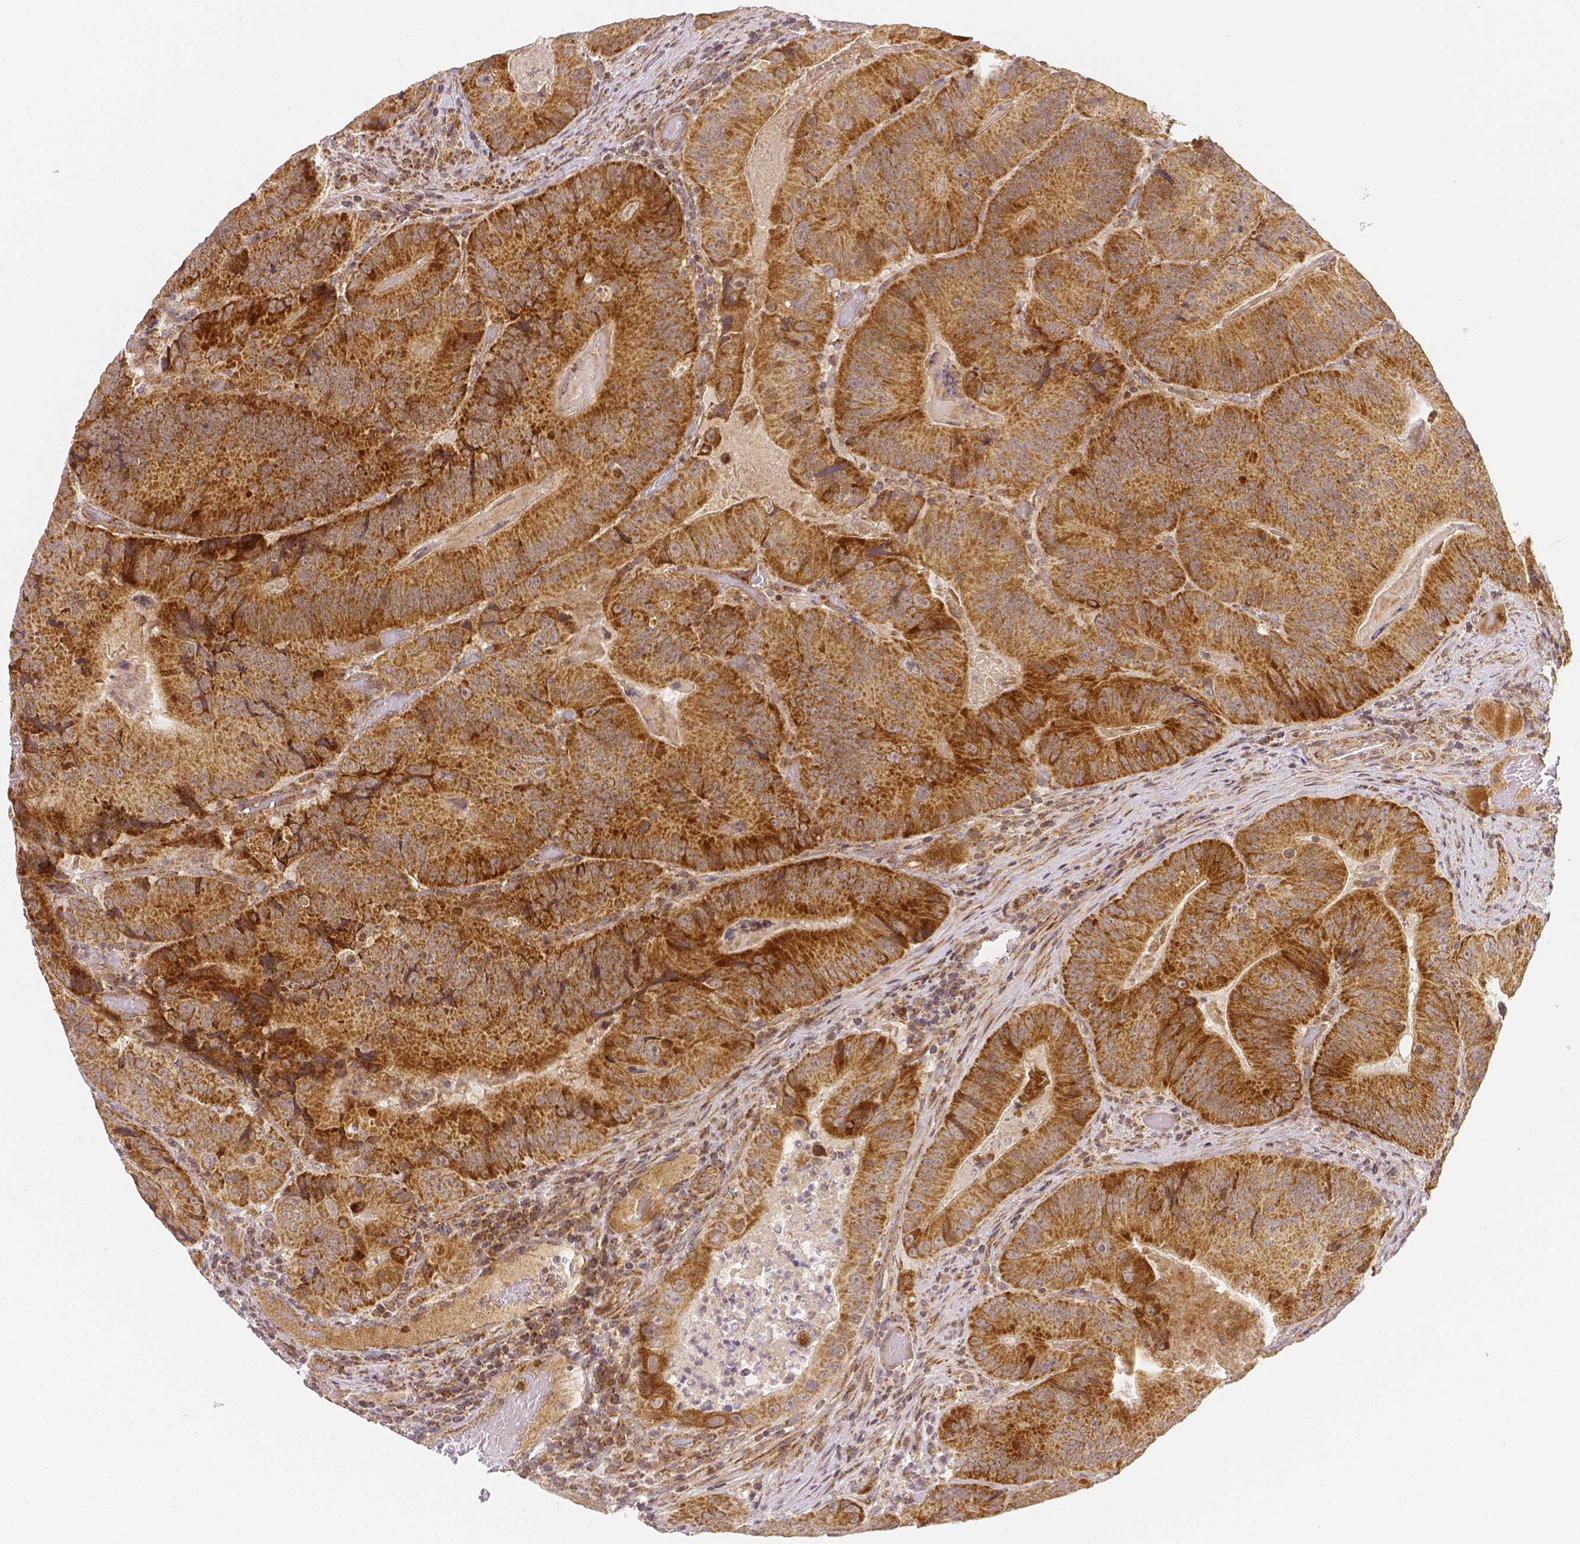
{"staining": {"intensity": "strong", "quantity": ">75%", "location": "cytoplasmic/membranous"}, "tissue": "colorectal cancer", "cell_type": "Tumor cells", "image_type": "cancer", "snomed": [{"axis": "morphology", "description": "Adenocarcinoma, NOS"}, {"axis": "topography", "description": "Colon"}], "caption": "Immunohistochemical staining of human adenocarcinoma (colorectal) shows high levels of strong cytoplasmic/membranous staining in approximately >75% of tumor cells. The staining was performed using DAB (3,3'-diaminobenzidine), with brown indicating positive protein expression. Nuclei are stained blue with hematoxylin.", "gene": "RHOT1", "patient": {"sex": "female", "age": 86}}